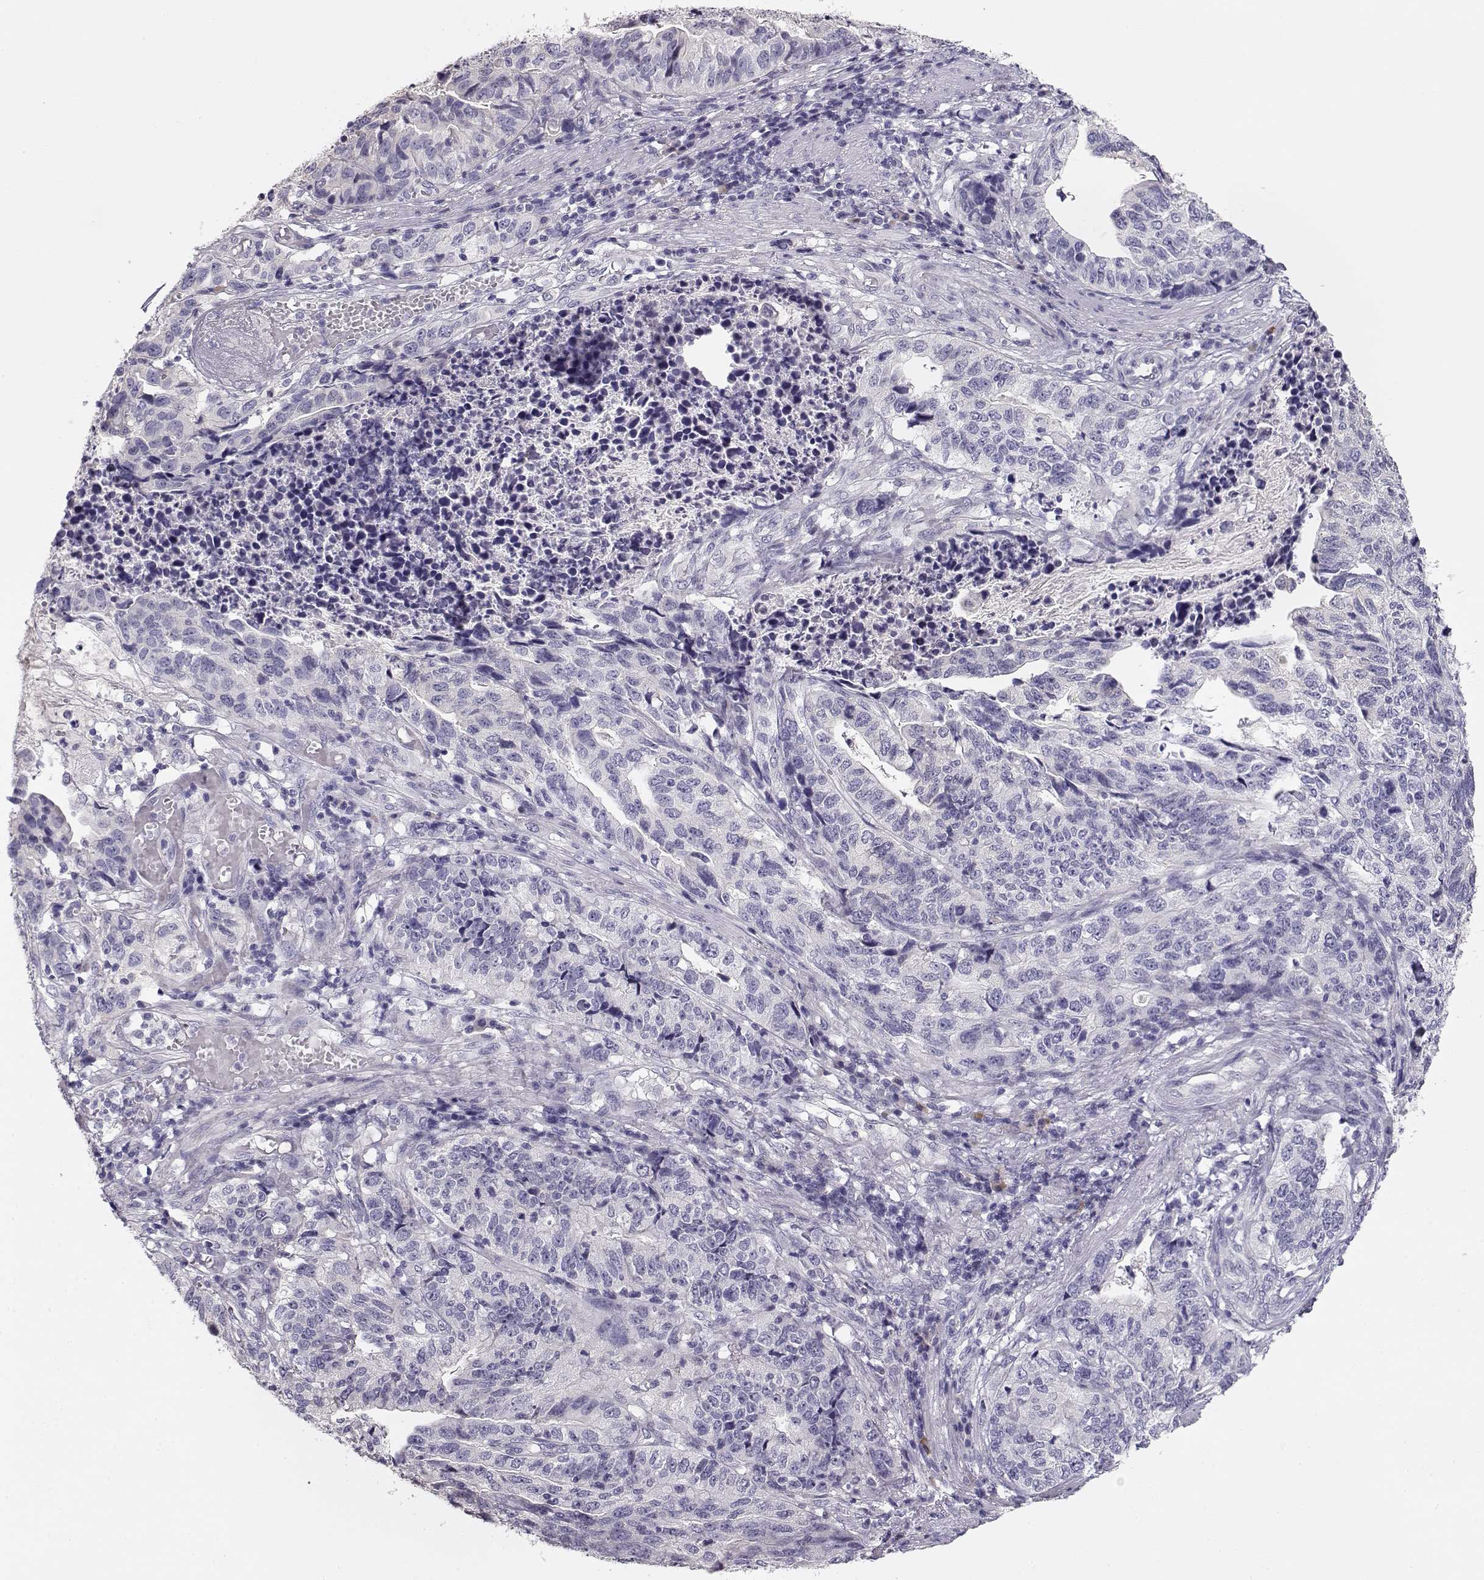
{"staining": {"intensity": "negative", "quantity": "none", "location": "none"}, "tissue": "stomach cancer", "cell_type": "Tumor cells", "image_type": "cancer", "snomed": [{"axis": "morphology", "description": "Adenocarcinoma, NOS"}, {"axis": "topography", "description": "Stomach, upper"}], "caption": "Tumor cells show no significant protein expression in stomach cancer (adenocarcinoma).", "gene": "GLIPR1L2", "patient": {"sex": "female", "age": 67}}